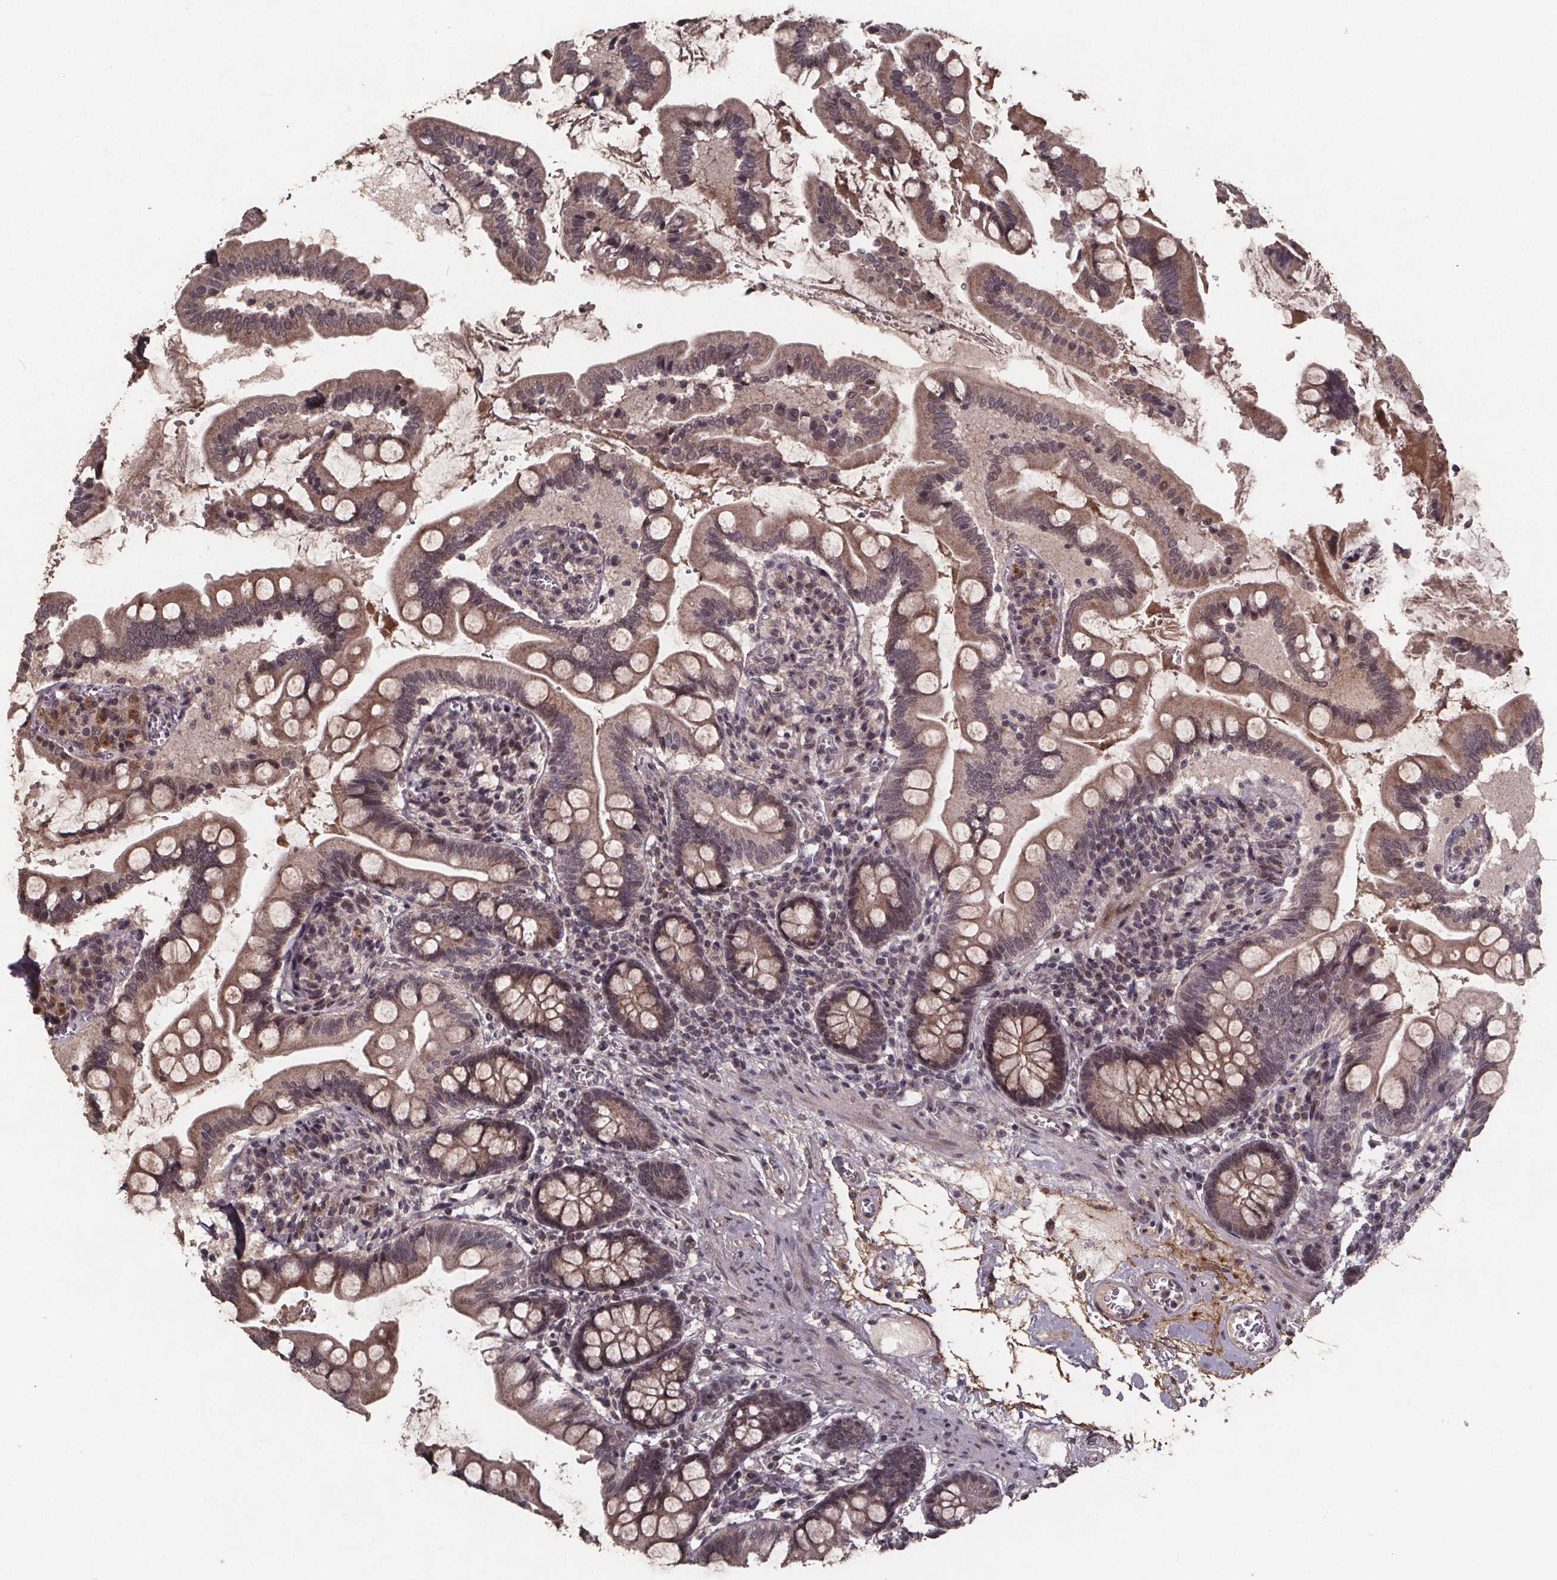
{"staining": {"intensity": "weak", "quantity": "25%-75%", "location": "cytoplasmic/membranous"}, "tissue": "small intestine", "cell_type": "Glandular cells", "image_type": "normal", "snomed": [{"axis": "morphology", "description": "Normal tissue, NOS"}, {"axis": "topography", "description": "Small intestine"}], "caption": "IHC of unremarkable human small intestine exhibits low levels of weak cytoplasmic/membranous positivity in about 25%-75% of glandular cells.", "gene": "GPX3", "patient": {"sex": "female", "age": 56}}